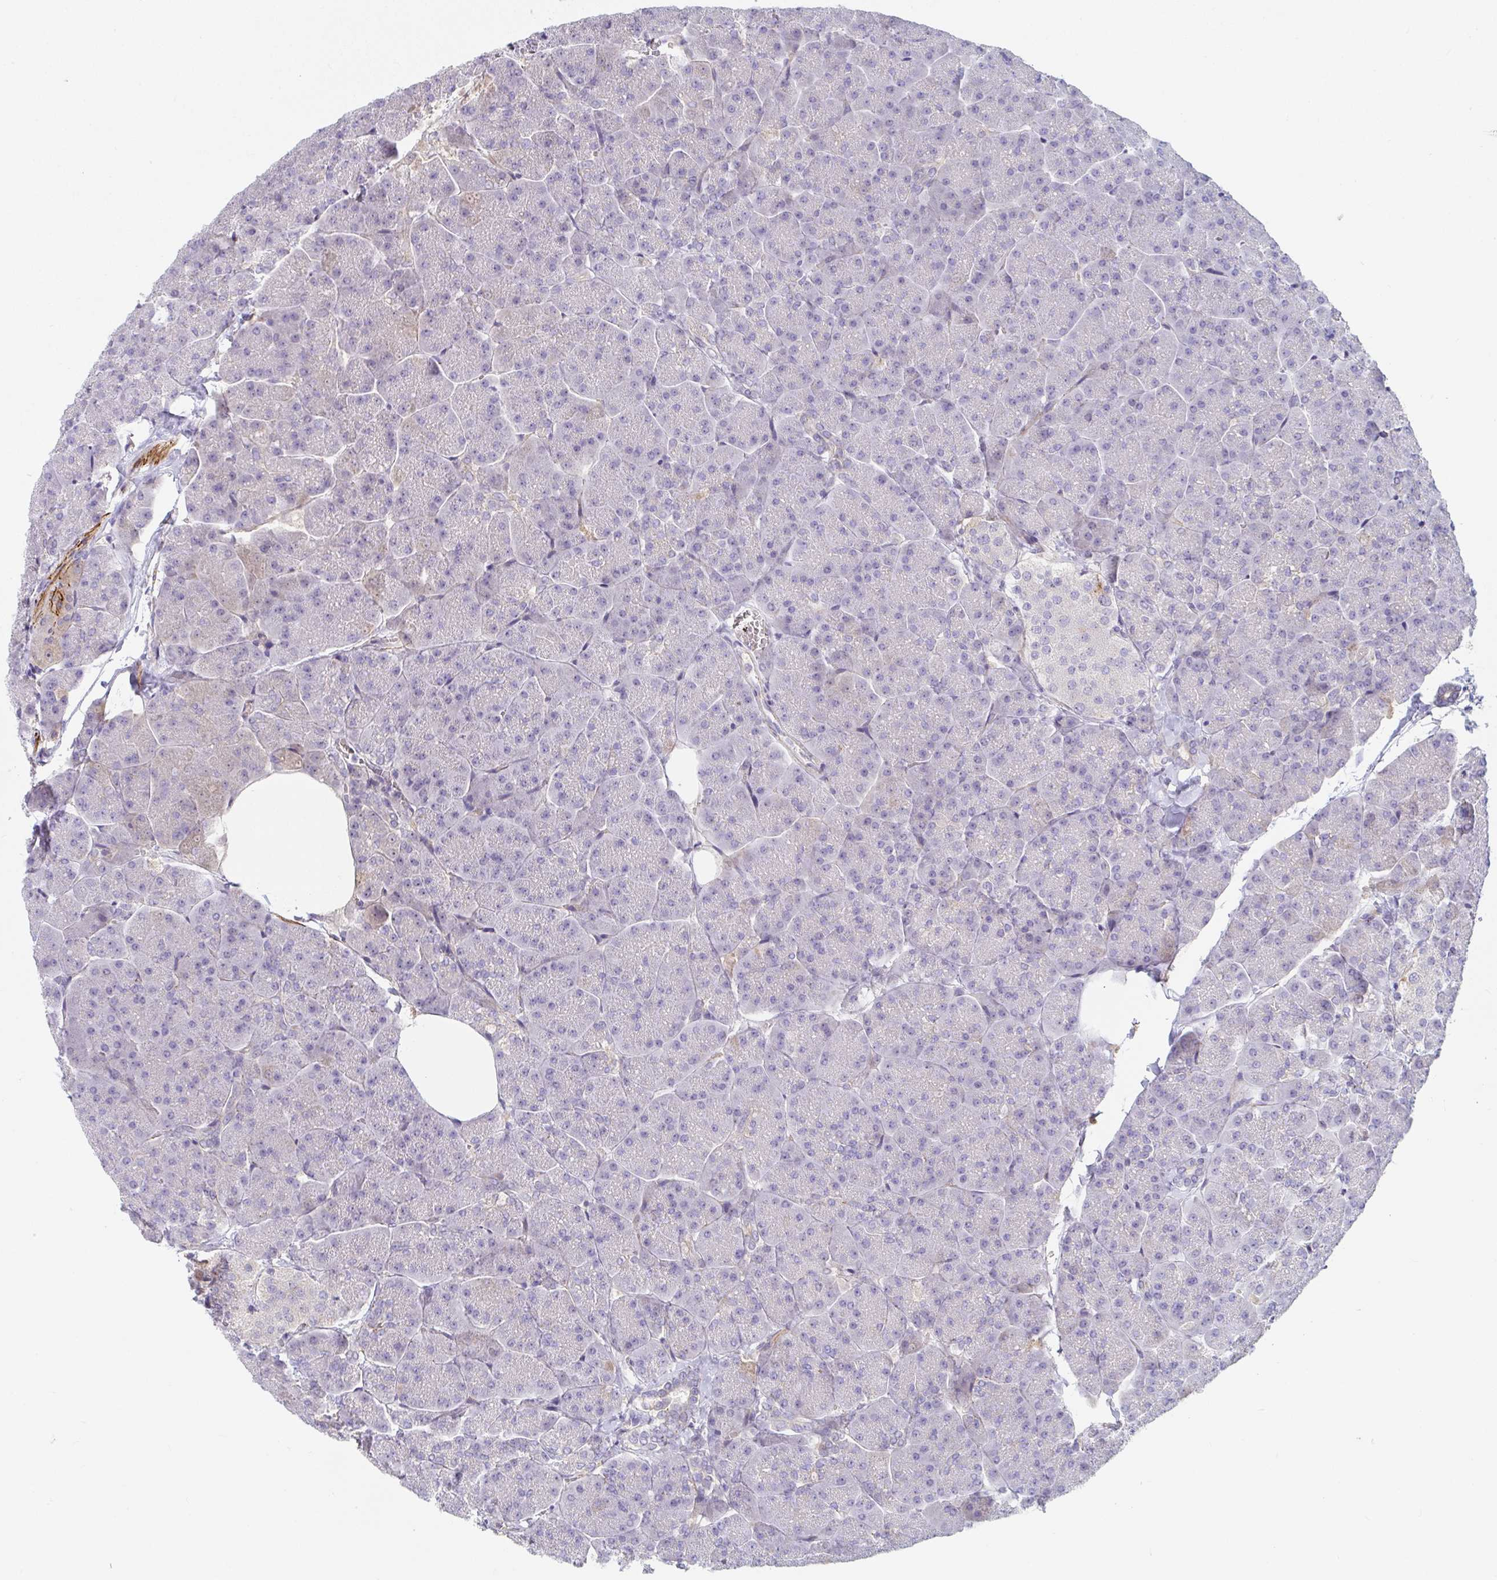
{"staining": {"intensity": "negative", "quantity": "none", "location": "none"}, "tissue": "pancreas", "cell_type": "Exocrine glandular cells", "image_type": "normal", "snomed": [{"axis": "morphology", "description": "Normal tissue, NOS"}, {"axis": "topography", "description": "Pancreas"}, {"axis": "topography", "description": "Peripheral nerve tissue"}], "caption": "Human pancreas stained for a protein using immunohistochemistry (IHC) displays no staining in exocrine glandular cells.", "gene": "ANO5", "patient": {"sex": "male", "age": 54}}